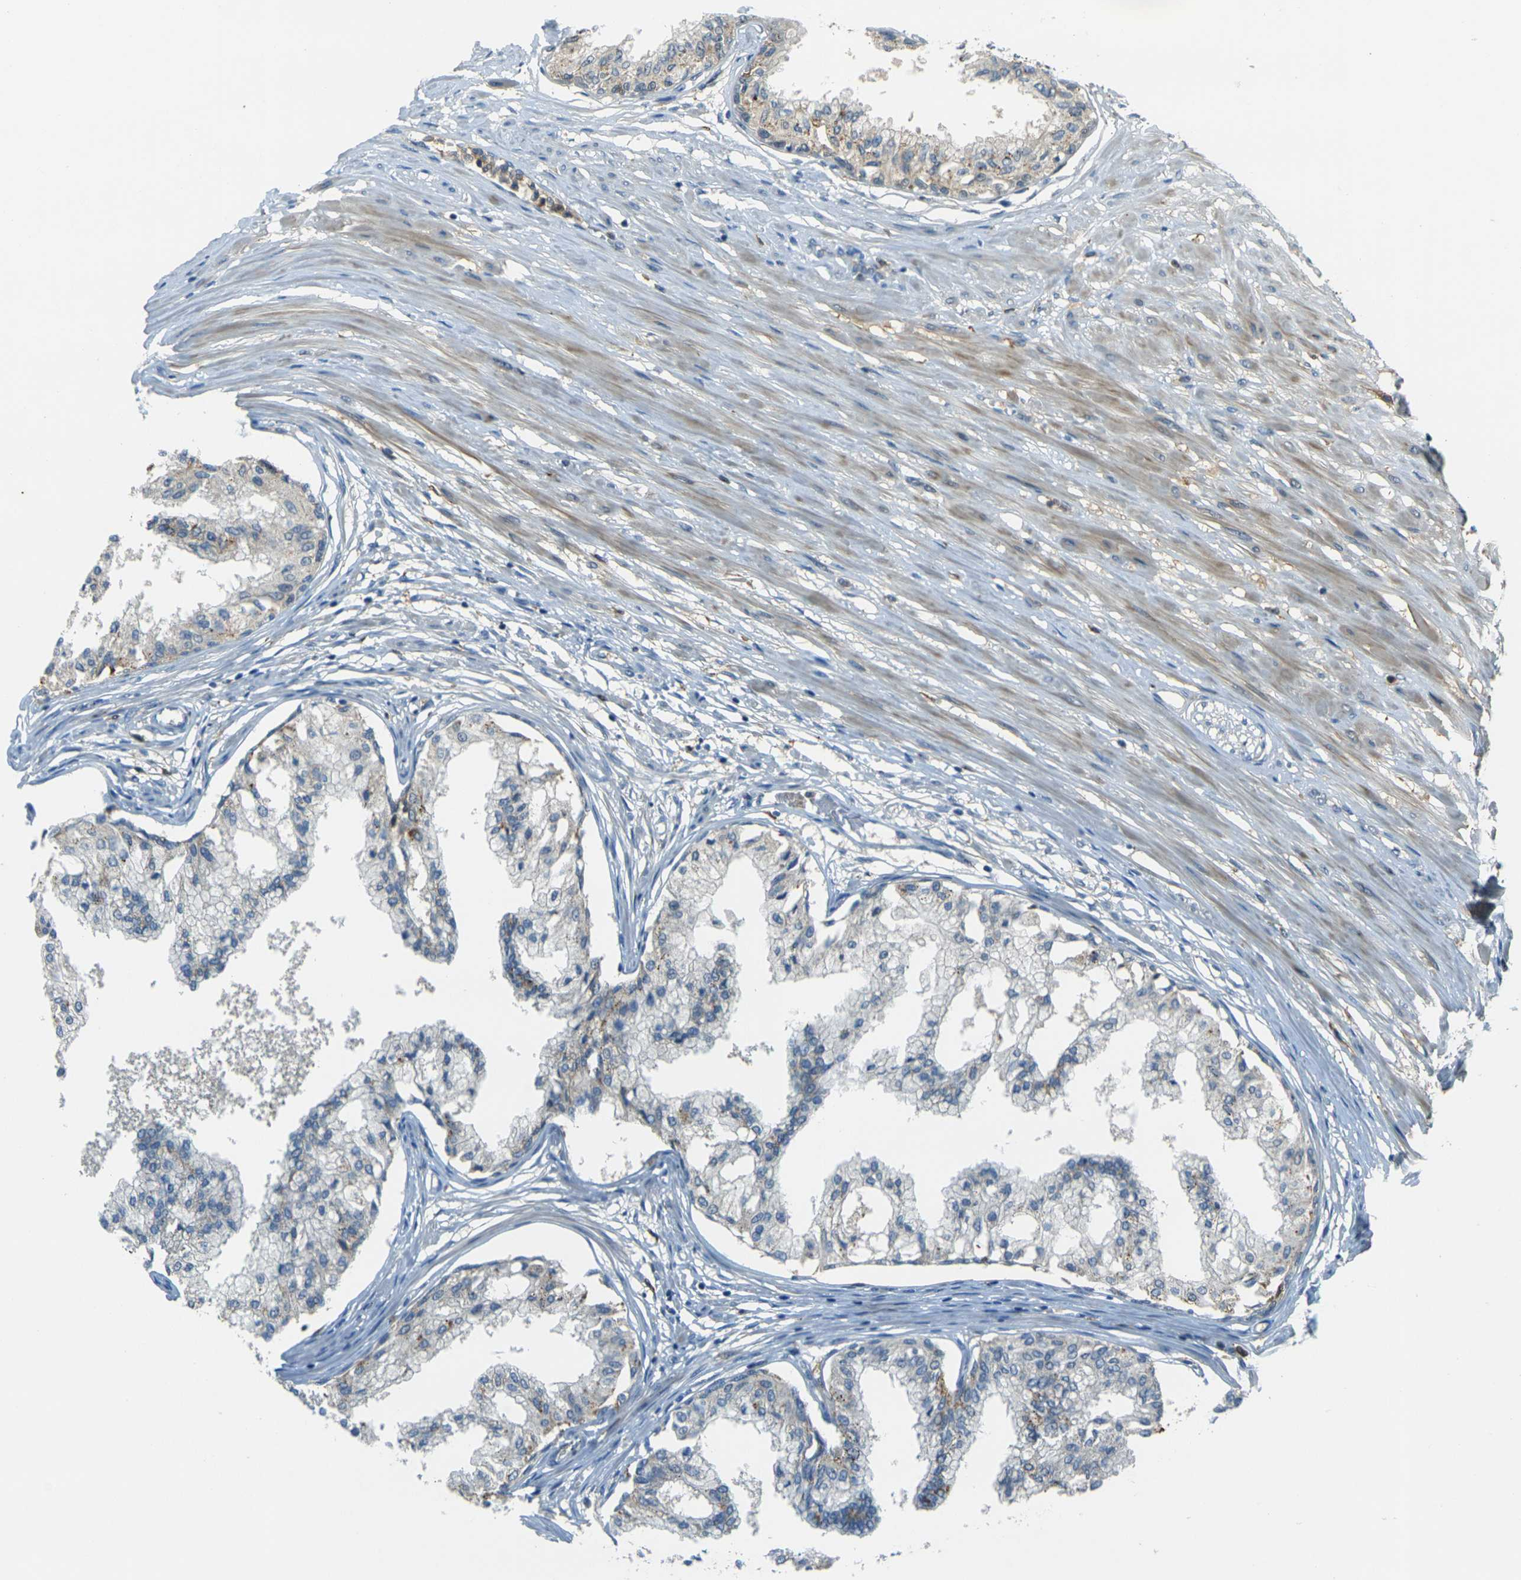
{"staining": {"intensity": "weak", "quantity": "25%-75%", "location": "cytoplasmic/membranous"}, "tissue": "prostate", "cell_type": "Glandular cells", "image_type": "normal", "snomed": [{"axis": "morphology", "description": "Normal tissue, NOS"}, {"axis": "topography", "description": "Prostate"}, {"axis": "topography", "description": "Seminal veicle"}], "caption": "Immunohistochemistry (IHC) photomicrograph of normal prostate stained for a protein (brown), which shows low levels of weak cytoplasmic/membranous expression in approximately 25%-75% of glandular cells.", "gene": "PIGL", "patient": {"sex": "male", "age": 60}}